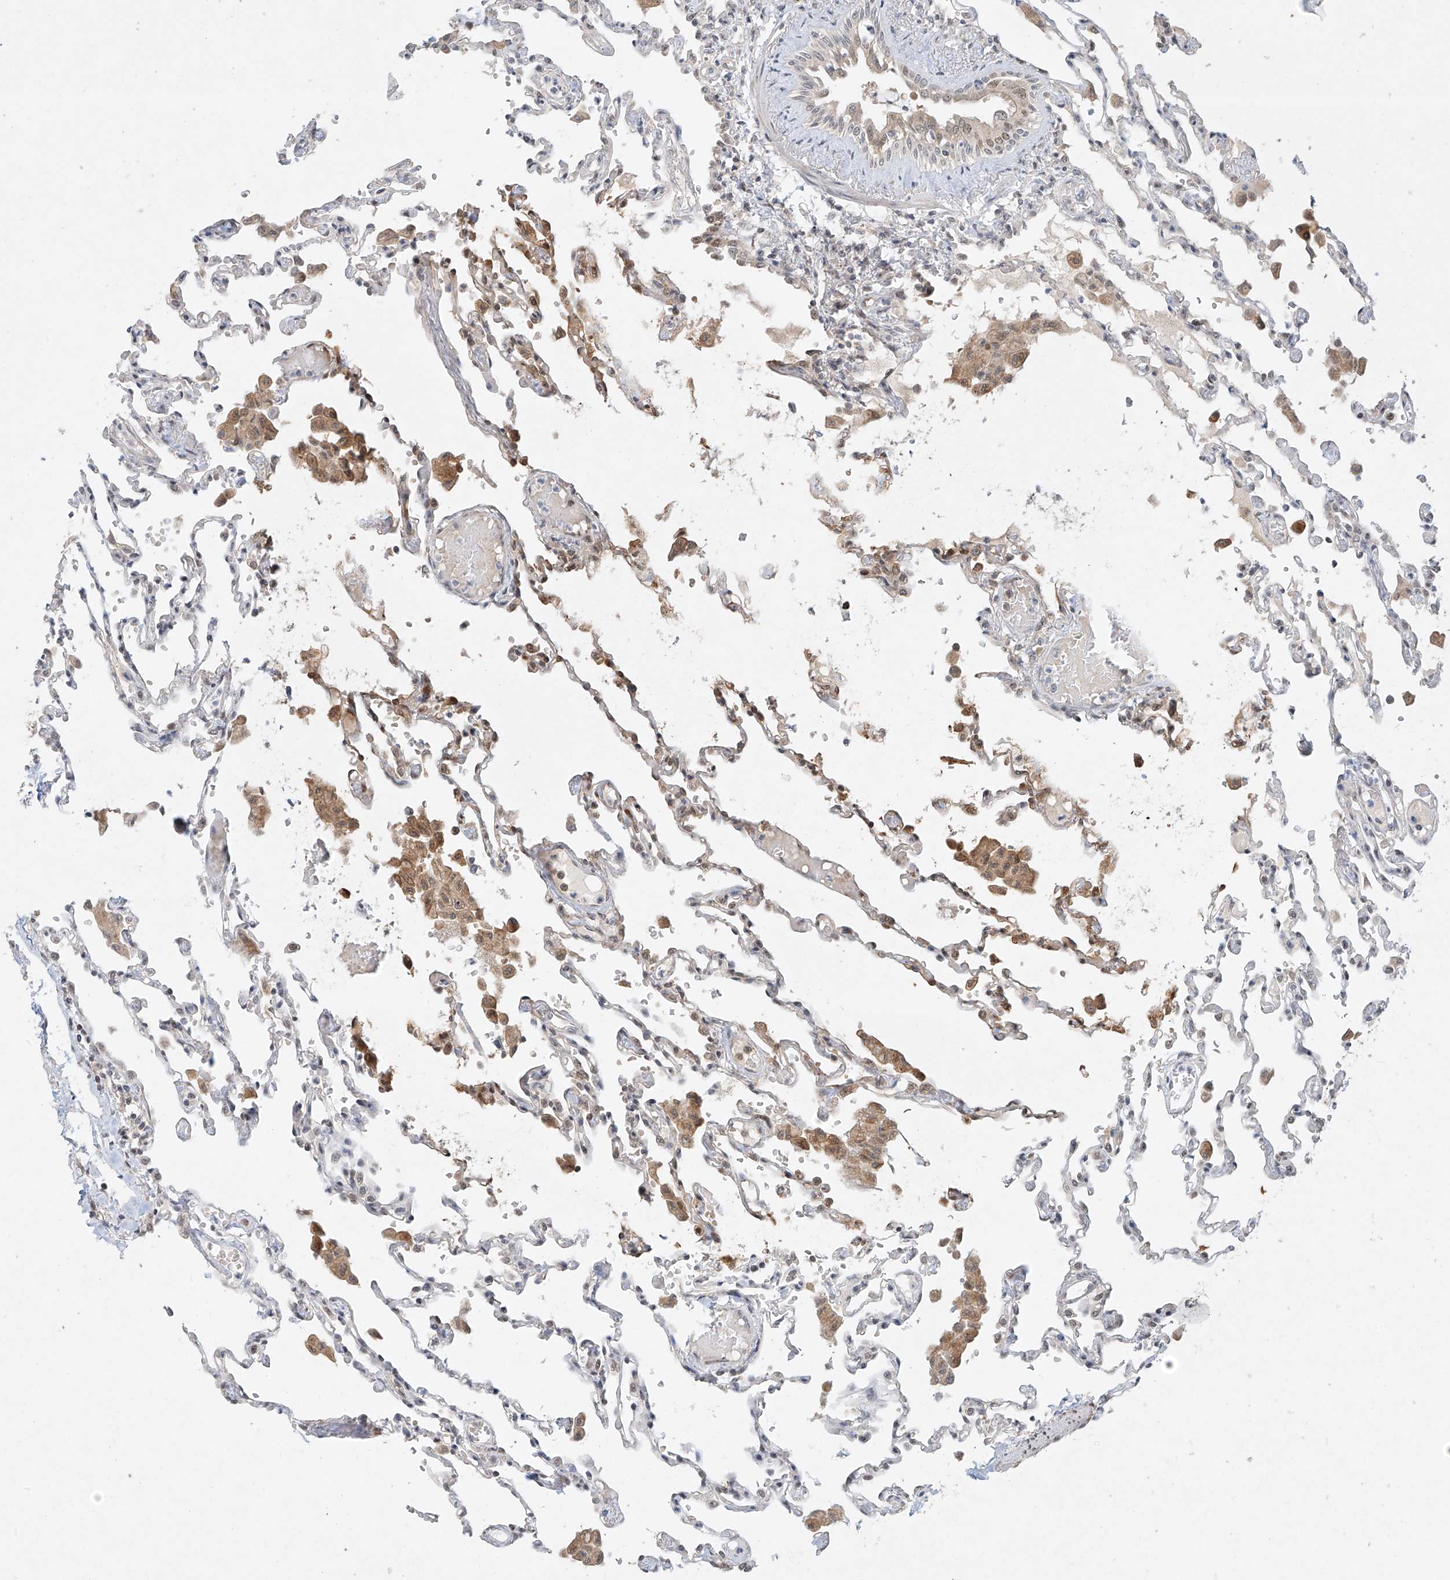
{"staining": {"intensity": "negative", "quantity": "none", "location": "none"}, "tissue": "lung", "cell_type": "Alveolar cells", "image_type": "normal", "snomed": [{"axis": "morphology", "description": "Normal tissue, NOS"}, {"axis": "topography", "description": "Bronchus"}, {"axis": "topography", "description": "Lung"}], "caption": "The photomicrograph shows no staining of alveolar cells in unremarkable lung.", "gene": "TASP1", "patient": {"sex": "female", "age": 49}}